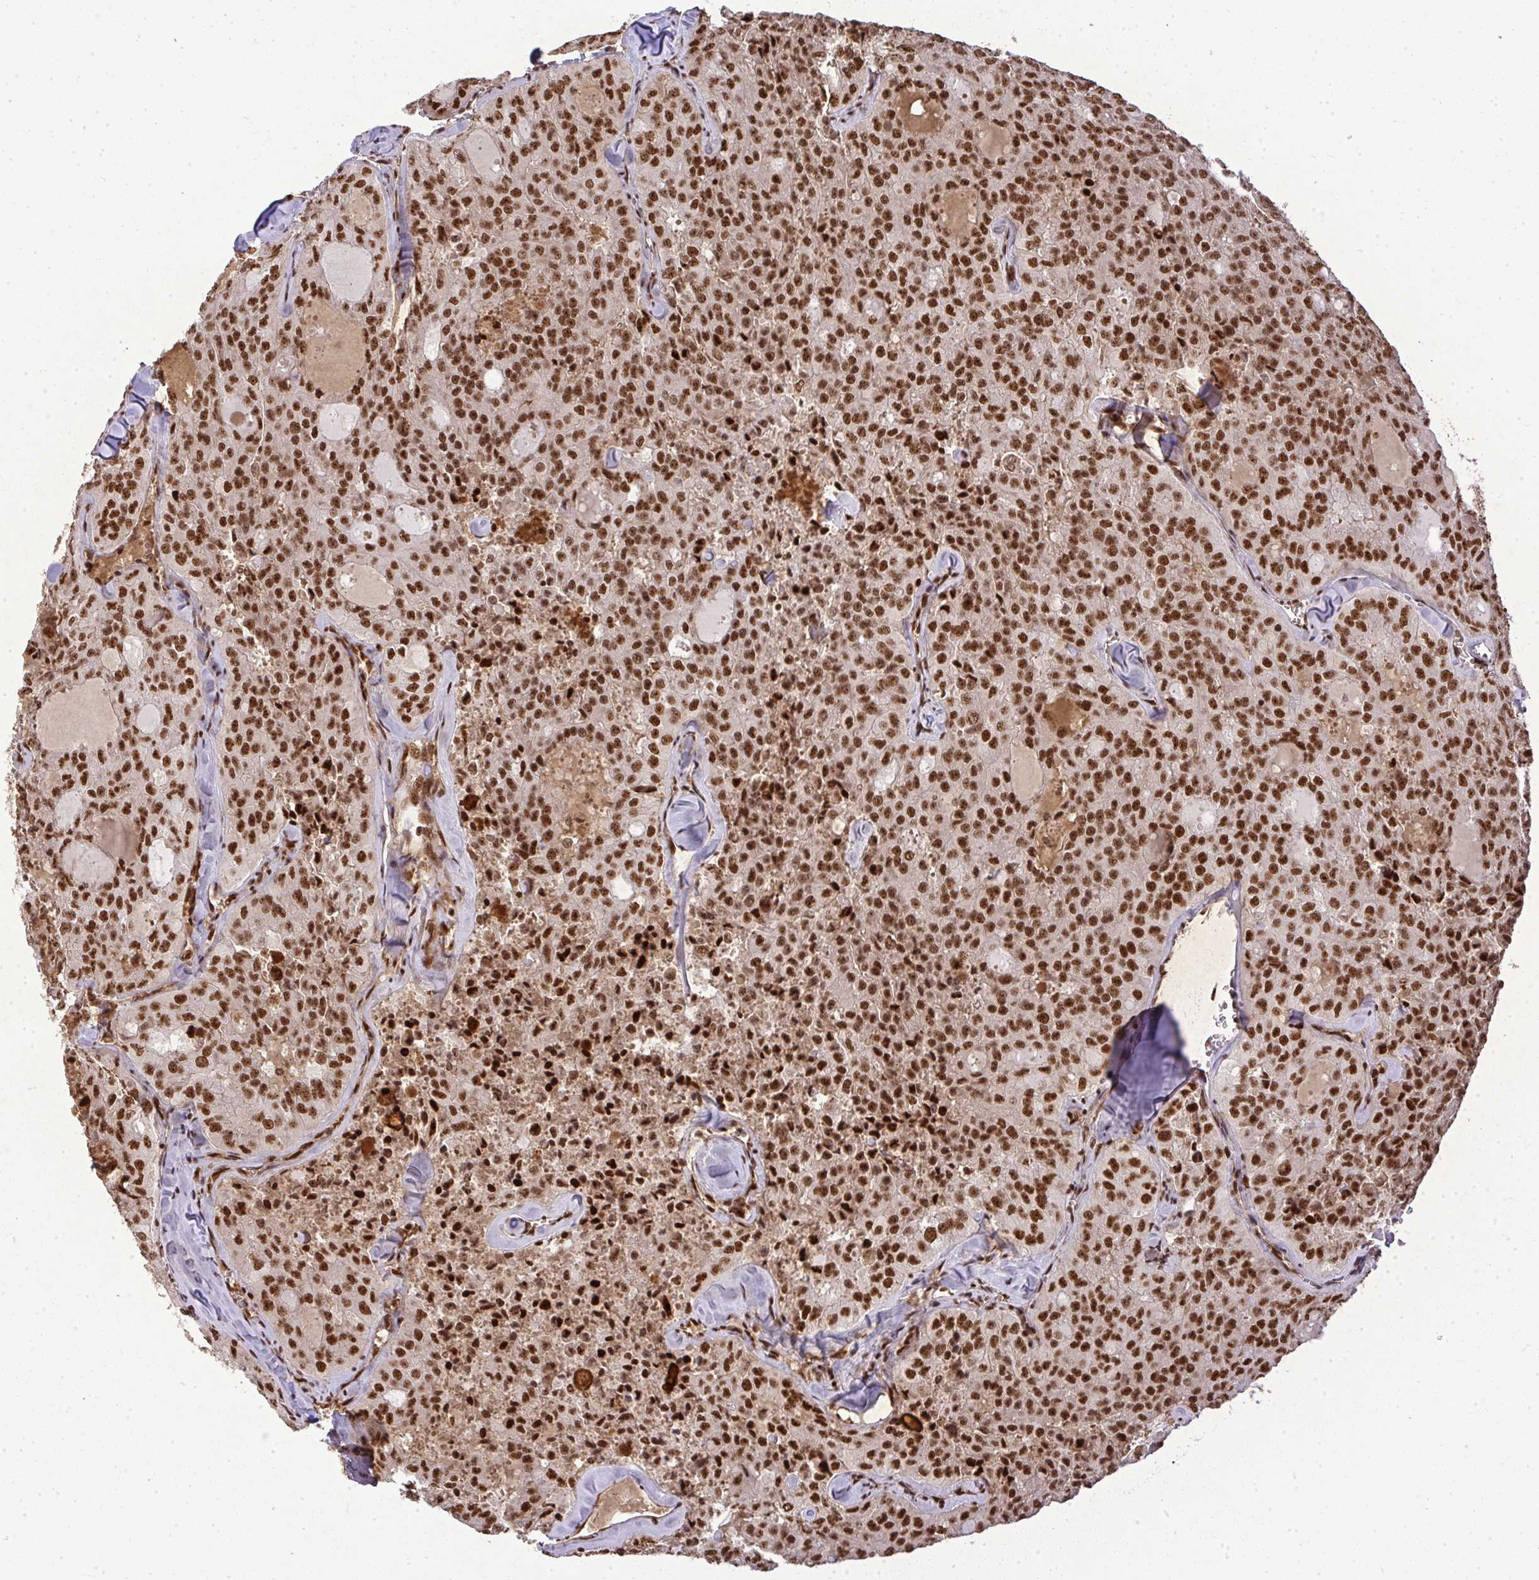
{"staining": {"intensity": "strong", "quantity": ">75%", "location": "nuclear"}, "tissue": "thyroid cancer", "cell_type": "Tumor cells", "image_type": "cancer", "snomed": [{"axis": "morphology", "description": "Follicular adenoma carcinoma, NOS"}, {"axis": "topography", "description": "Thyroid gland"}], "caption": "High-magnification brightfield microscopy of follicular adenoma carcinoma (thyroid) stained with DAB (3,3'-diaminobenzidine) (brown) and counterstained with hematoxylin (blue). tumor cells exhibit strong nuclear staining is seen in about>75% of cells.", "gene": "U2AF1", "patient": {"sex": "male", "age": 75}}